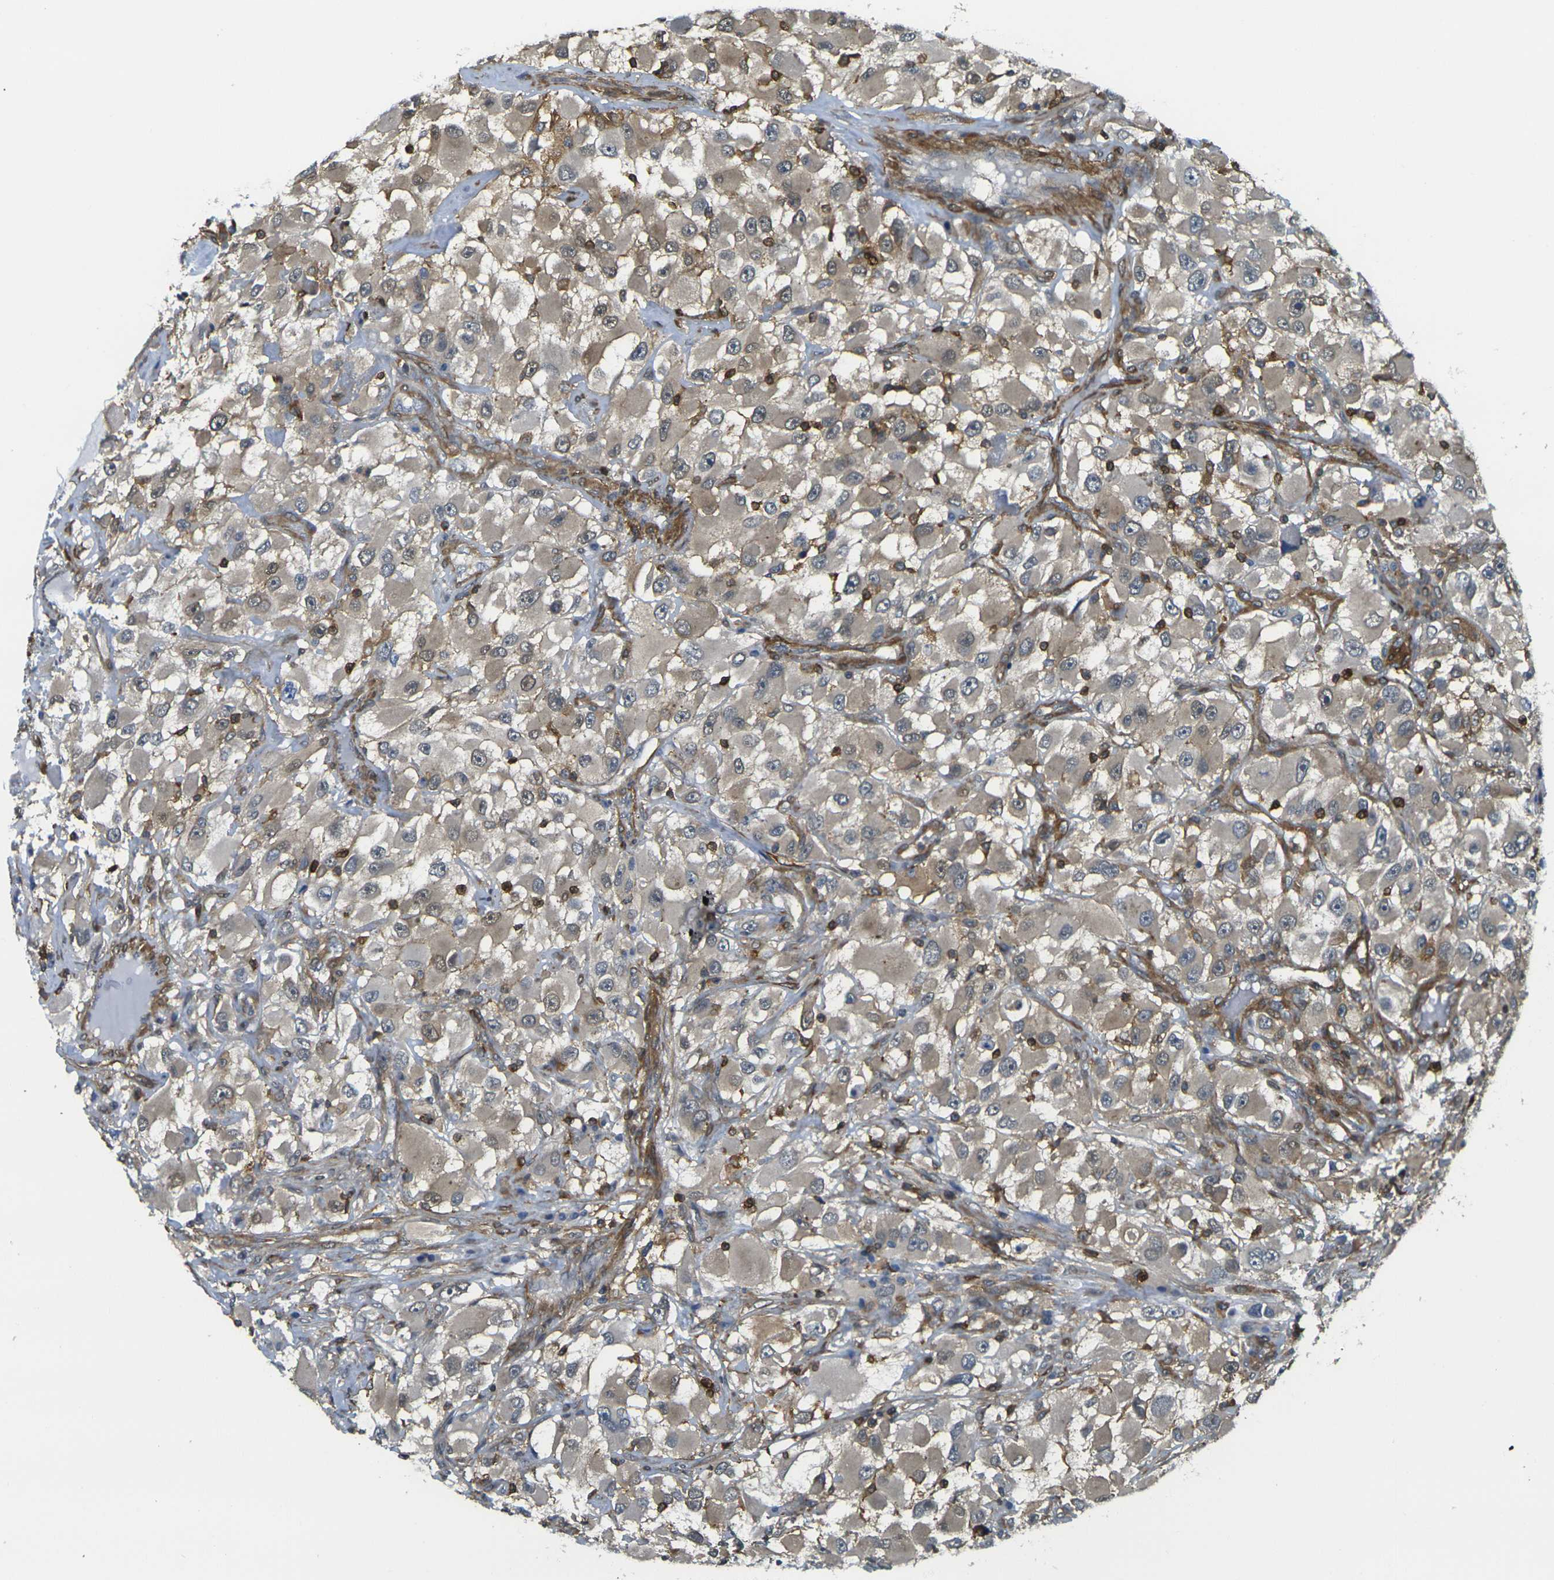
{"staining": {"intensity": "weak", "quantity": ">75%", "location": "cytoplasmic/membranous,nuclear"}, "tissue": "renal cancer", "cell_type": "Tumor cells", "image_type": "cancer", "snomed": [{"axis": "morphology", "description": "Adenocarcinoma, NOS"}, {"axis": "topography", "description": "Kidney"}], "caption": "Adenocarcinoma (renal) tissue demonstrates weak cytoplasmic/membranous and nuclear expression in about >75% of tumor cells", "gene": "LASP1", "patient": {"sex": "female", "age": 52}}